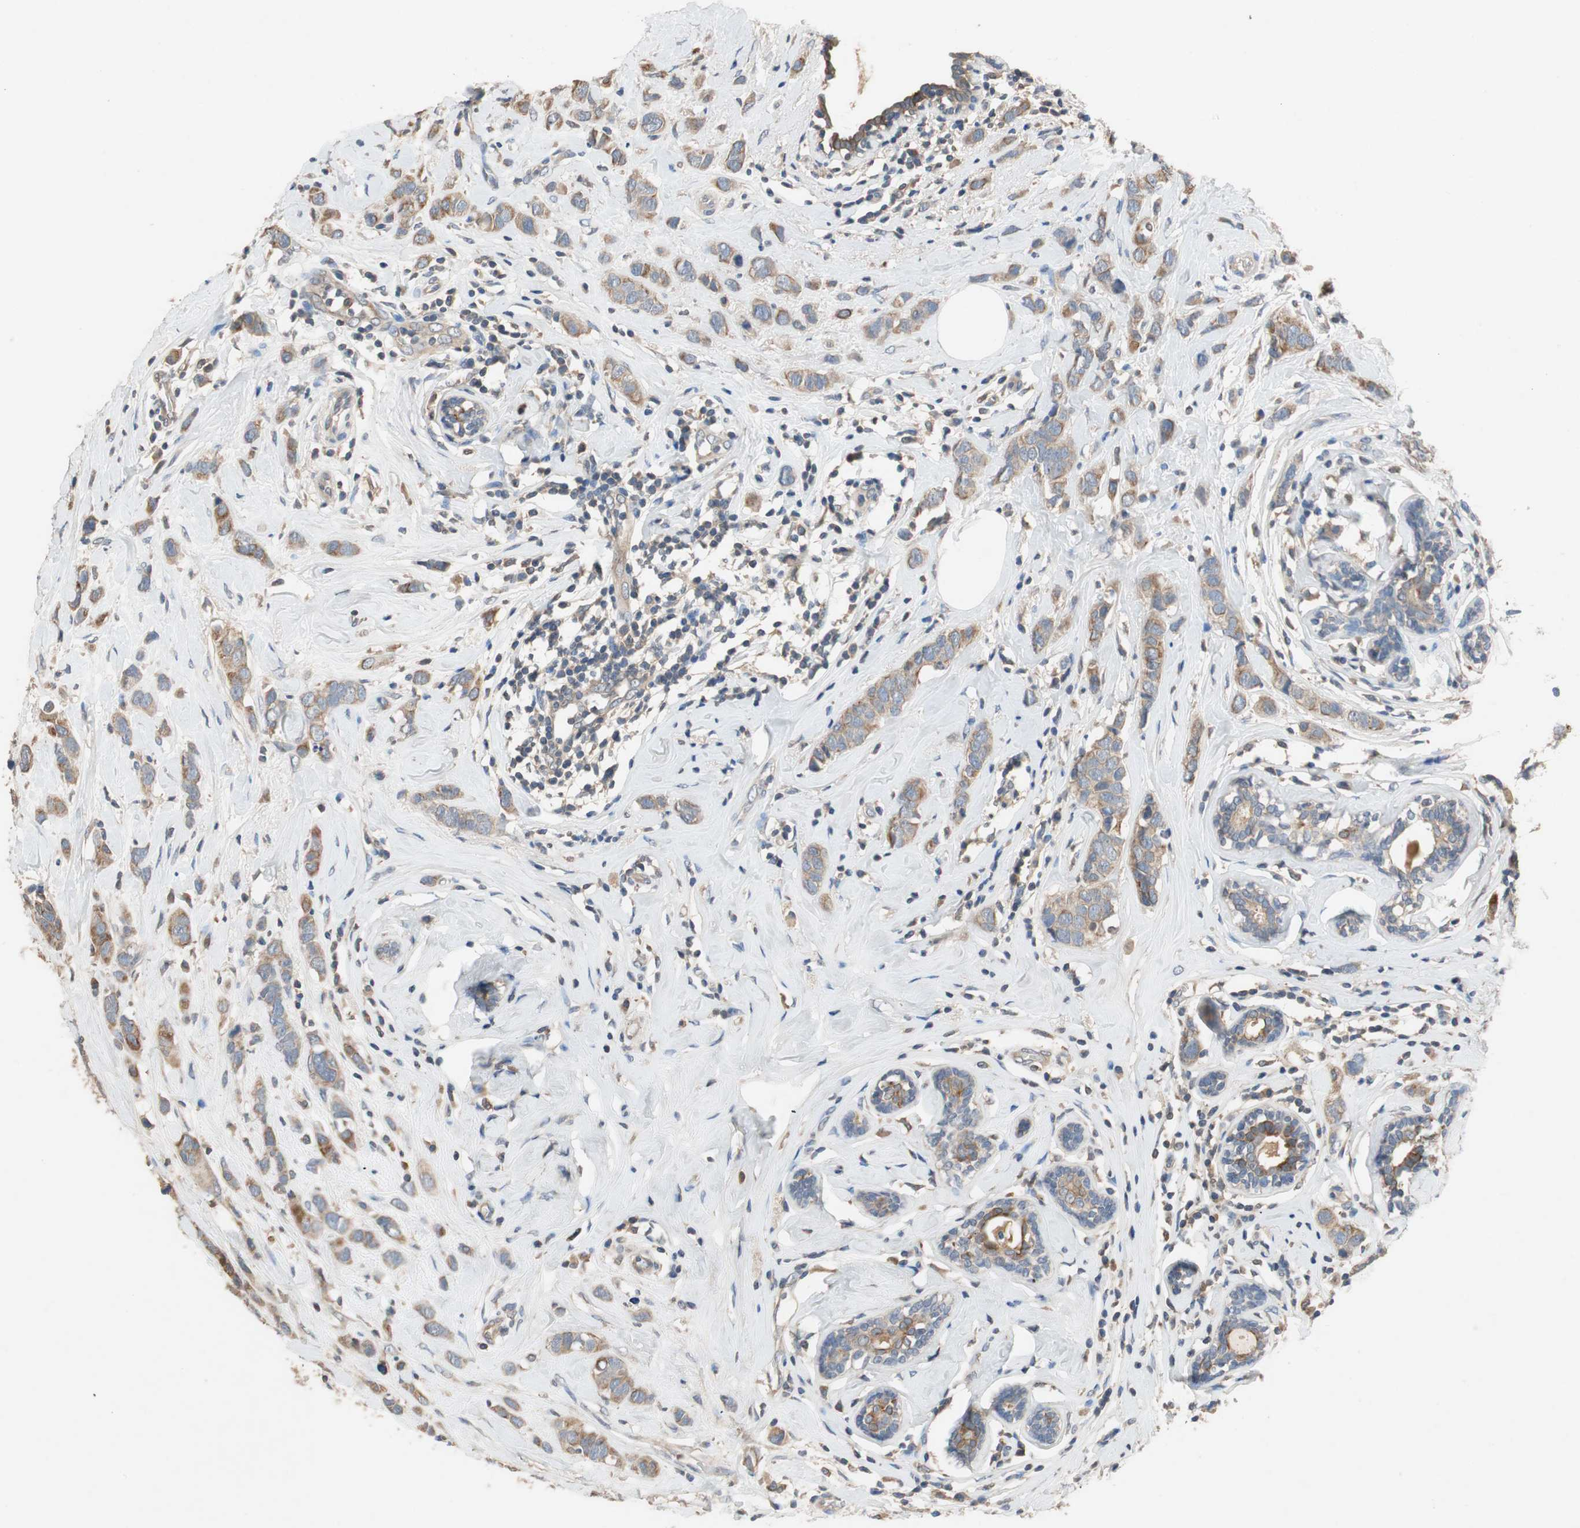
{"staining": {"intensity": "moderate", "quantity": ">75%", "location": "cytoplasmic/membranous"}, "tissue": "breast cancer", "cell_type": "Tumor cells", "image_type": "cancer", "snomed": [{"axis": "morphology", "description": "Normal tissue, NOS"}, {"axis": "morphology", "description": "Duct carcinoma"}, {"axis": "topography", "description": "Breast"}], "caption": "Immunohistochemistry (IHC) (DAB (3,3'-diaminobenzidine)) staining of breast cancer (intraductal carcinoma) exhibits moderate cytoplasmic/membranous protein positivity in approximately >75% of tumor cells.", "gene": "ADAP1", "patient": {"sex": "female", "age": 50}}